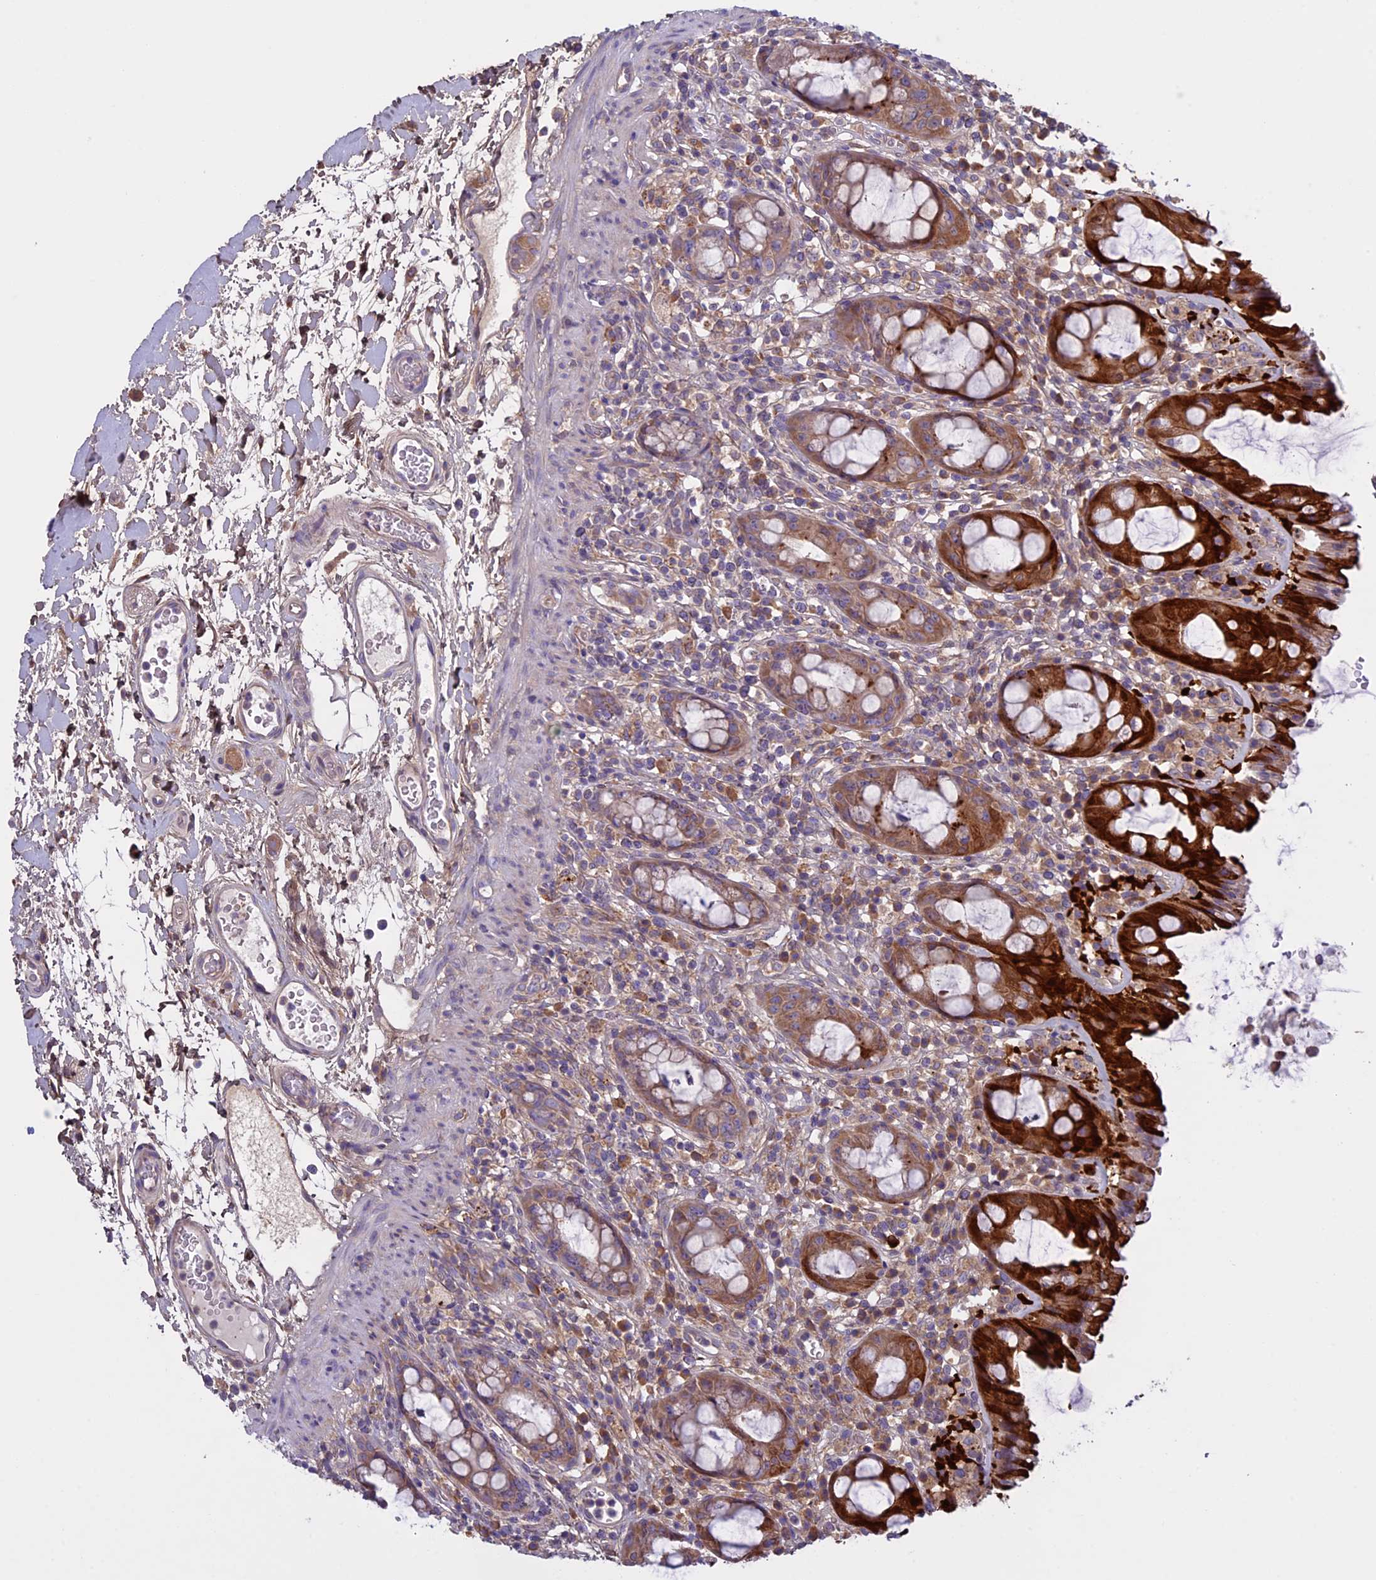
{"staining": {"intensity": "strong", "quantity": "25%-75%", "location": "cytoplasmic/membranous"}, "tissue": "rectum", "cell_type": "Glandular cells", "image_type": "normal", "snomed": [{"axis": "morphology", "description": "Normal tissue, NOS"}, {"axis": "topography", "description": "Rectum"}], "caption": "Brown immunohistochemical staining in normal human rectum displays strong cytoplasmic/membranous expression in approximately 25%-75% of glandular cells.", "gene": "DCTN5", "patient": {"sex": "female", "age": 57}}